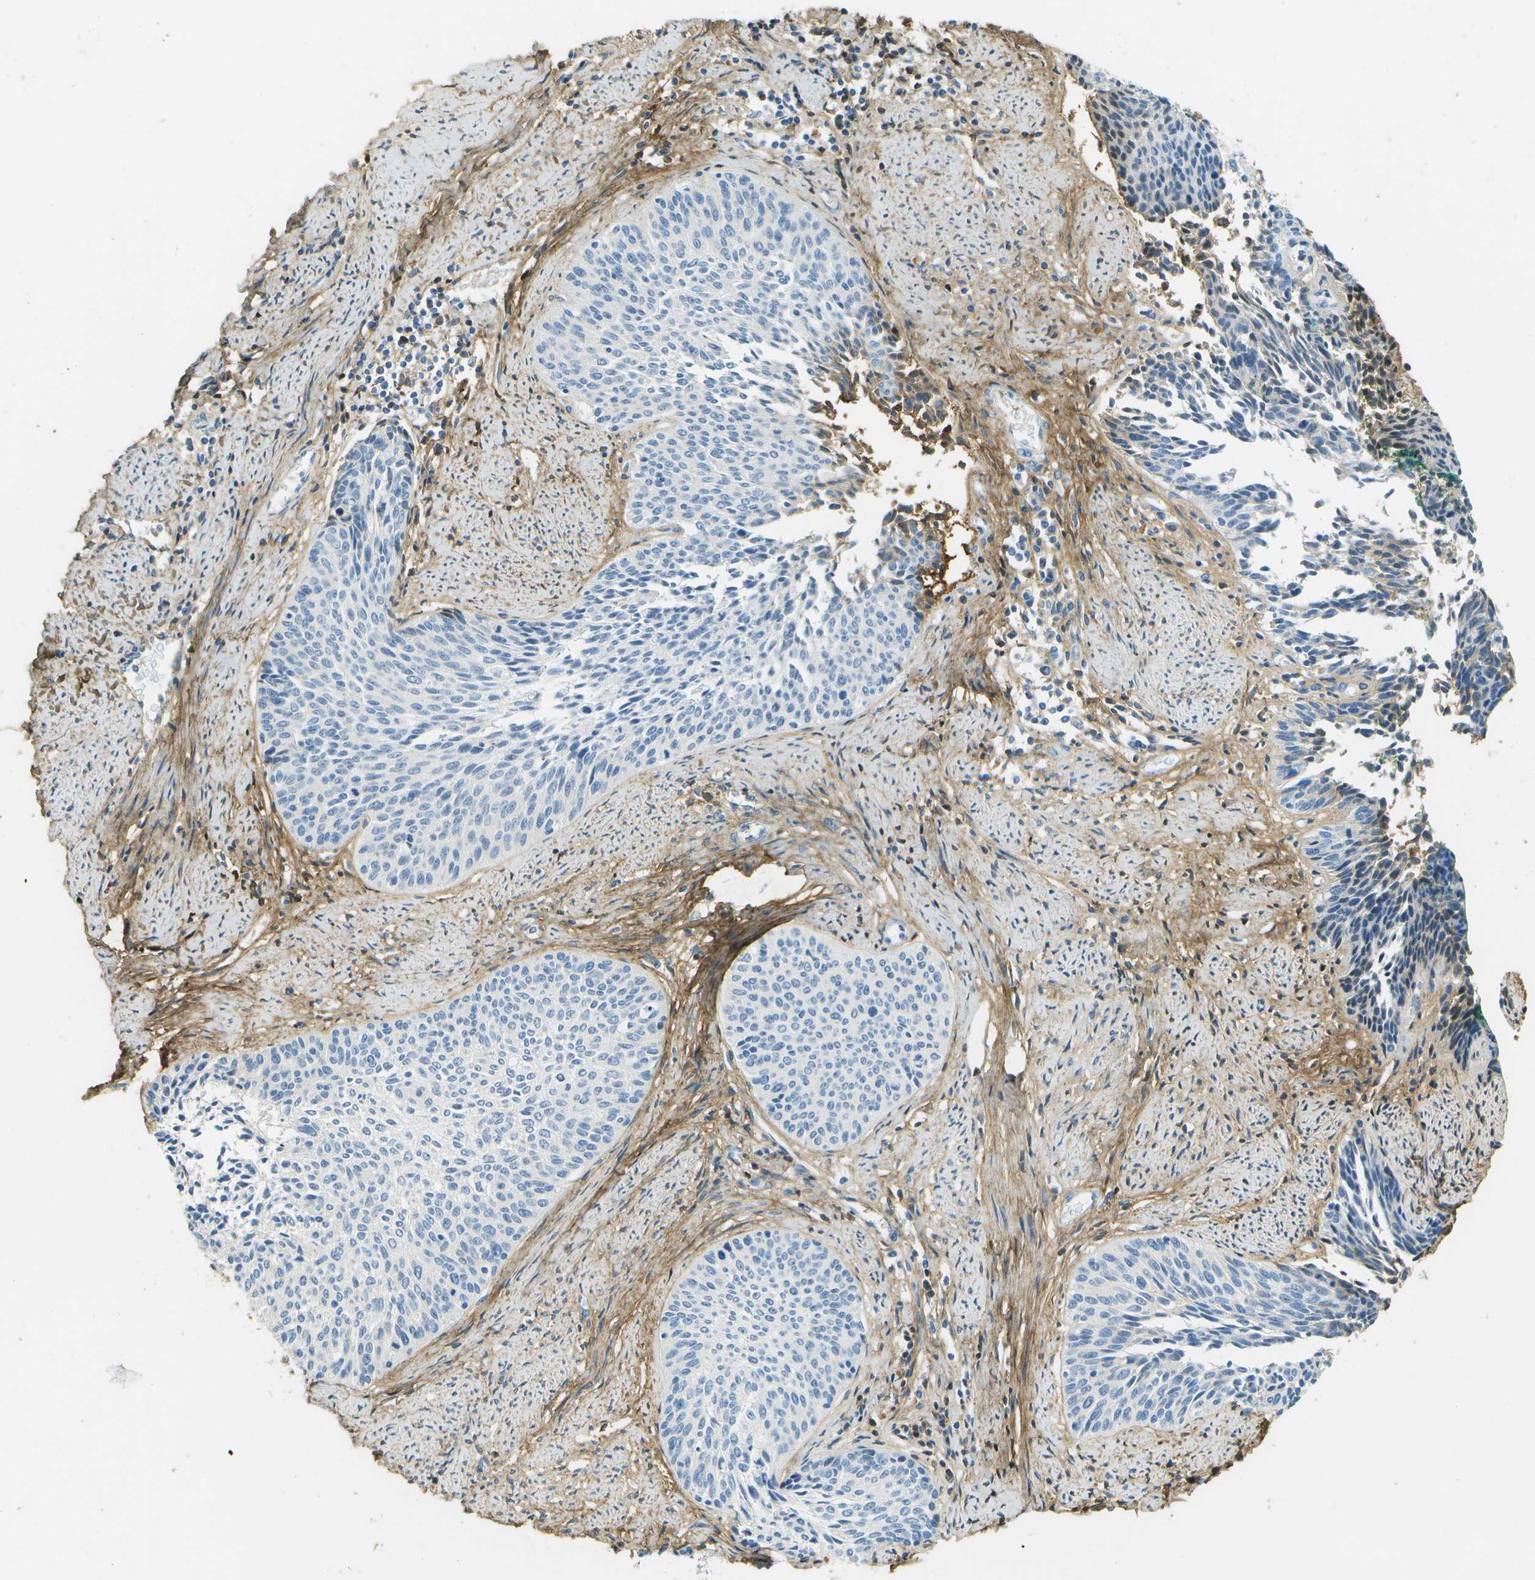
{"staining": {"intensity": "negative", "quantity": "none", "location": "none"}, "tissue": "cervical cancer", "cell_type": "Tumor cells", "image_type": "cancer", "snomed": [{"axis": "morphology", "description": "Squamous cell carcinoma, NOS"}, {"axis": "topography", "description": "Cervix"}], "caption": "Immunohistochemical staining of human cervical cancer demonstrates no significant expression in tumor cells.", "gene": "DCN", "patient": {"sex": "female", "age": 55}}